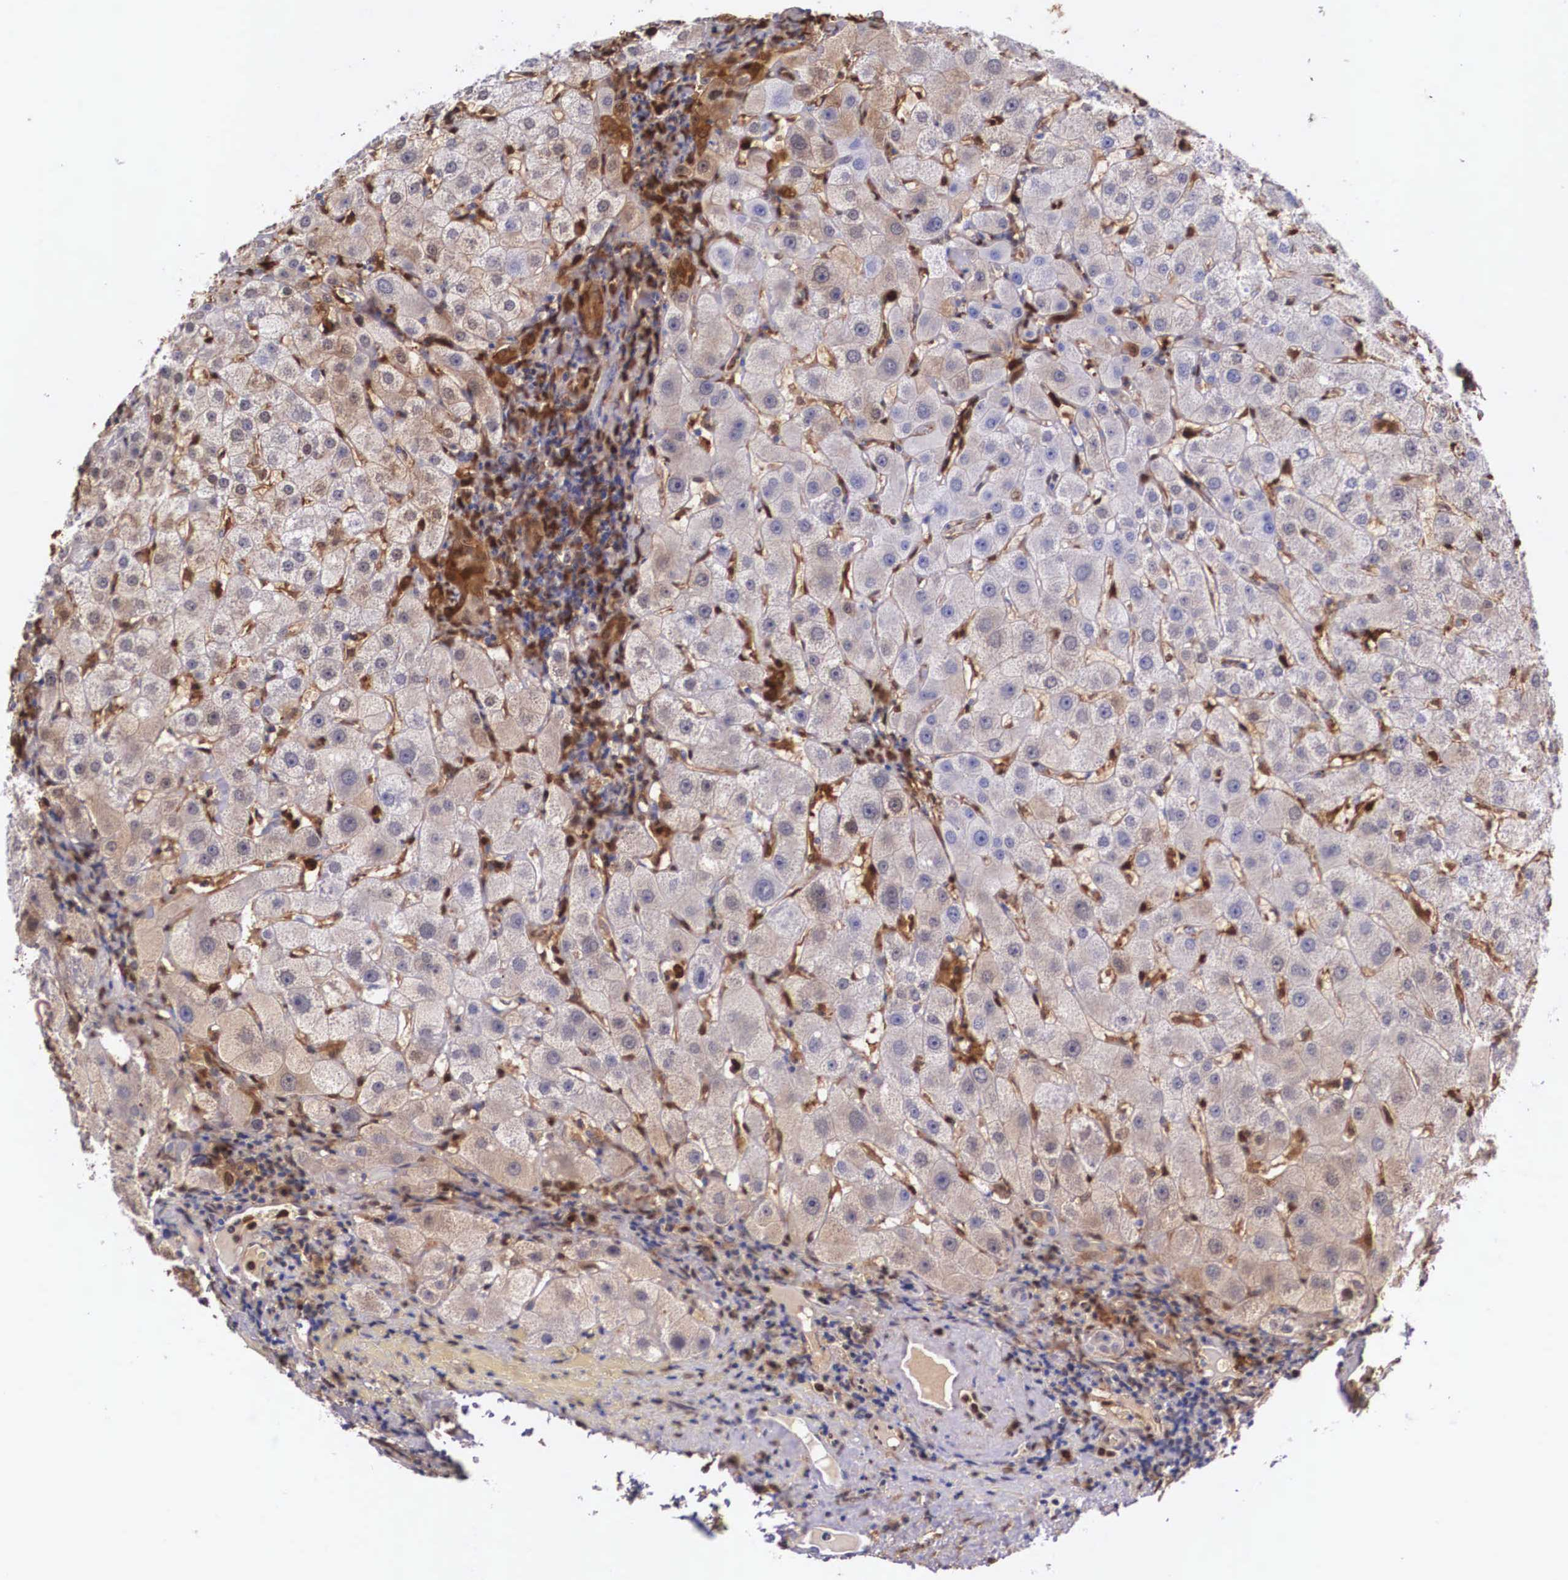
{"staining": {"intensity": "negative", "quantity": "none", "location": "none"}, "tissue": "liver", "cell_type": "Cholangiocytes", "image_type": "normal", "snomed": [{"axis": "morphology", "description": "Normal tissue, NOS"}, {"axis": "topography", "description": "Liver"}], "caption": "This is an immunohistochemistry (IHC) histopathology image of unremarkable liver. There is no staining in cholangiocytes.", "gene": "LGALS1", "patient": {"sex": "female", "age": 79}}